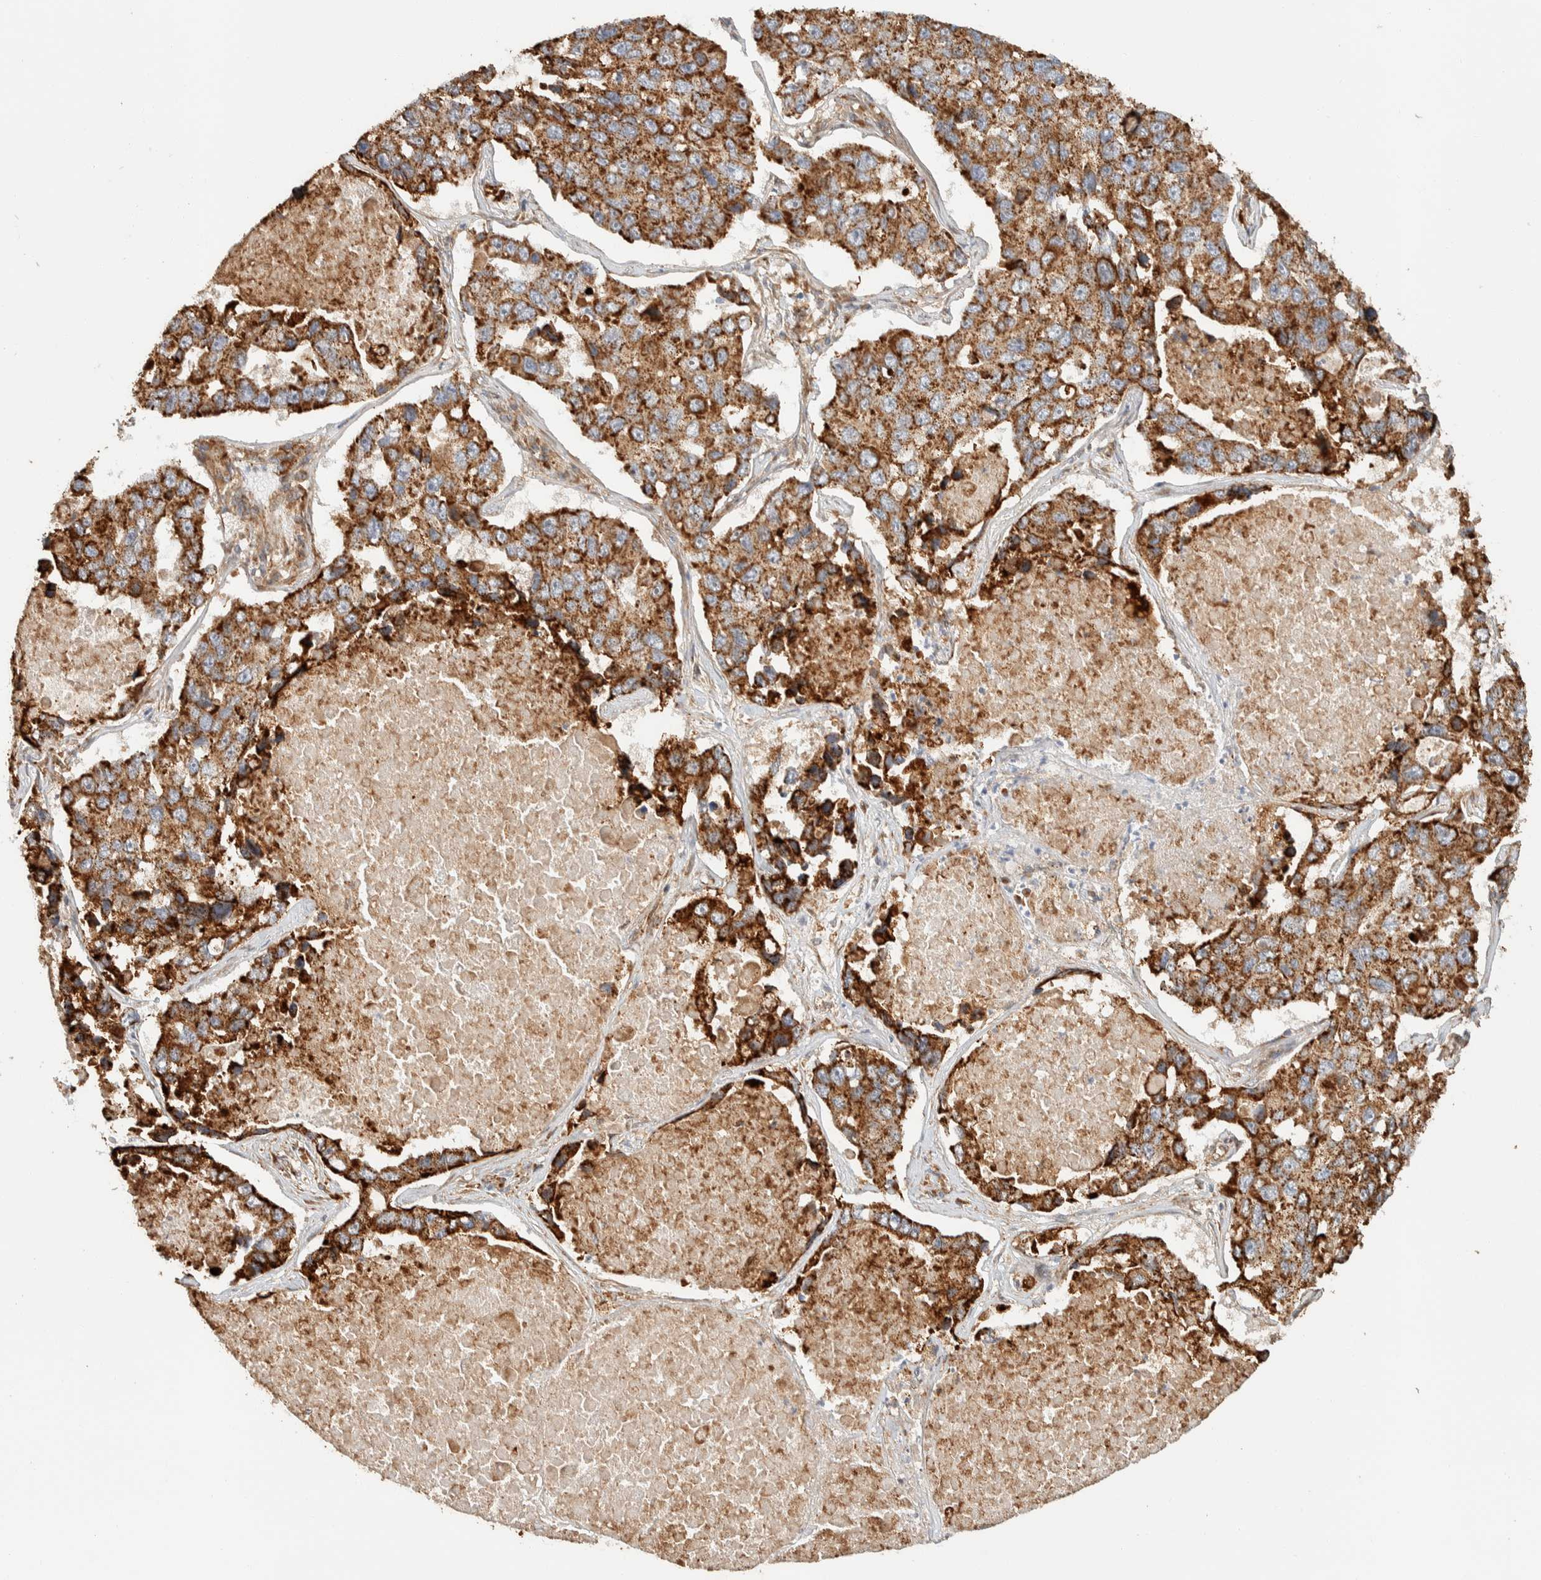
{"staining": {"intensity": "strong", "quantity": ">75%", "location": "cytoplasmic/membranous"}, "tissue": "lung cancer", "cell_type": "Tumor cells", "image_type": "cancer", "snomed": [{"axis": "morphology", "description": "Adenocarcinoma, NOS"}, {"axis": "topography", "description": "Lung"}], "caption": "High-magnification brightfield microscopy of lung cancer stained with DAB (3,3'-diaminobenzidine) (brown) and counterstained with hematoxylin (blue). tumor cells exhibit strong cytoplasmic/membranous staining is present in approximately>75% of cells.", "gene": "KIF9", "patient": {"sex": "male", "age": 64}}